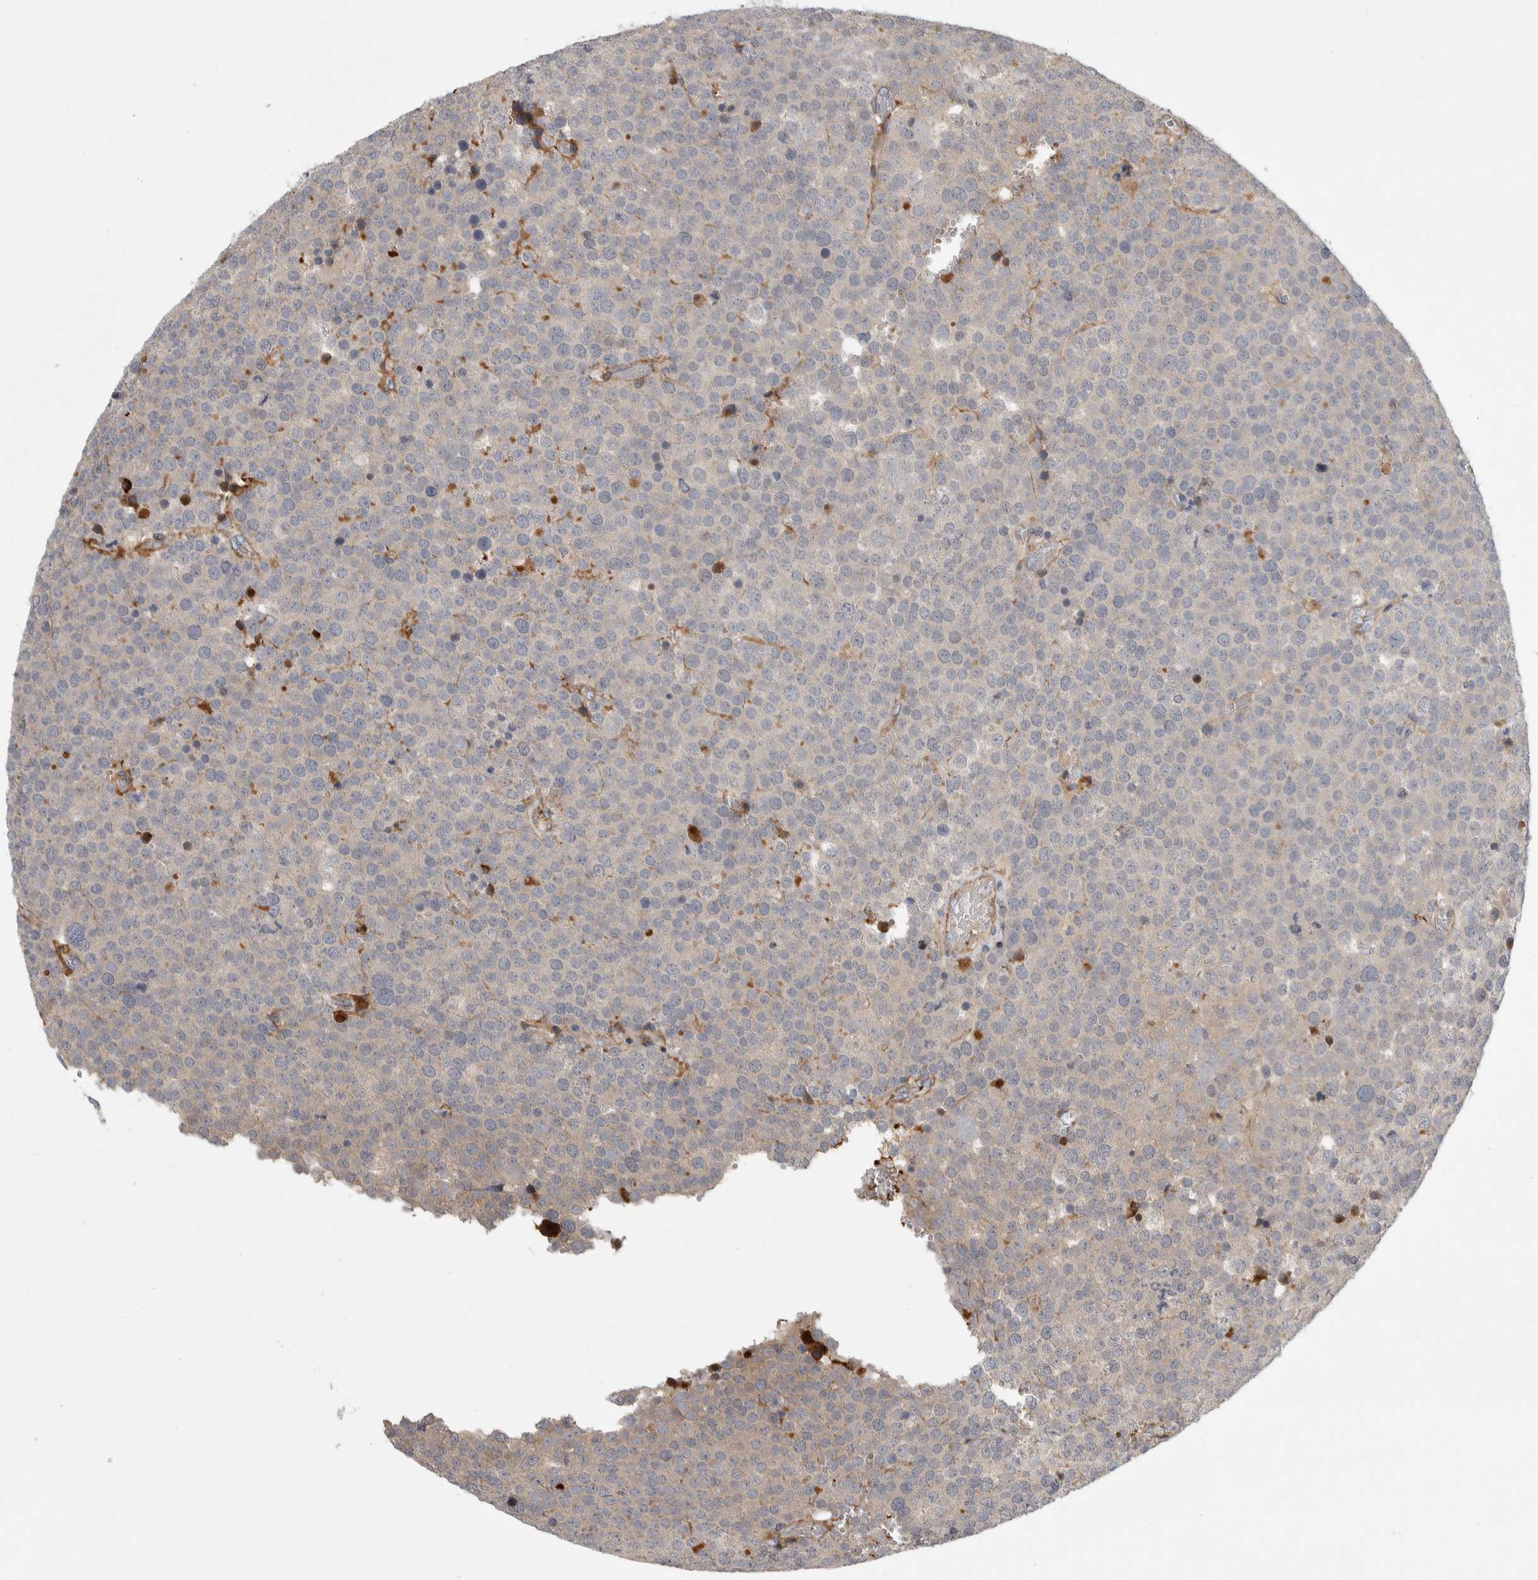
{"staining": {"intensity": "weak", "quantity": "<25%", "location": "cytoplasmic/membranous"}, "tissue": "testis cancer", "cell_type": "Tumor cells", "image_type": "cancer", "snomed": [{"axis": "morphology", "description": "Normal tissue, NOS"}, {"axis": "morphology", "description": "Seminoma, NOS"}, {"axis": "topography", "description": "Testis"}], "caption": "The immunohistochemistry (IHC) photomicrograph has no significant expression in tumor cells of testis cancer tissue.", "gene": "PSMG3", "patient": {"sex": "male", "age": 71}}